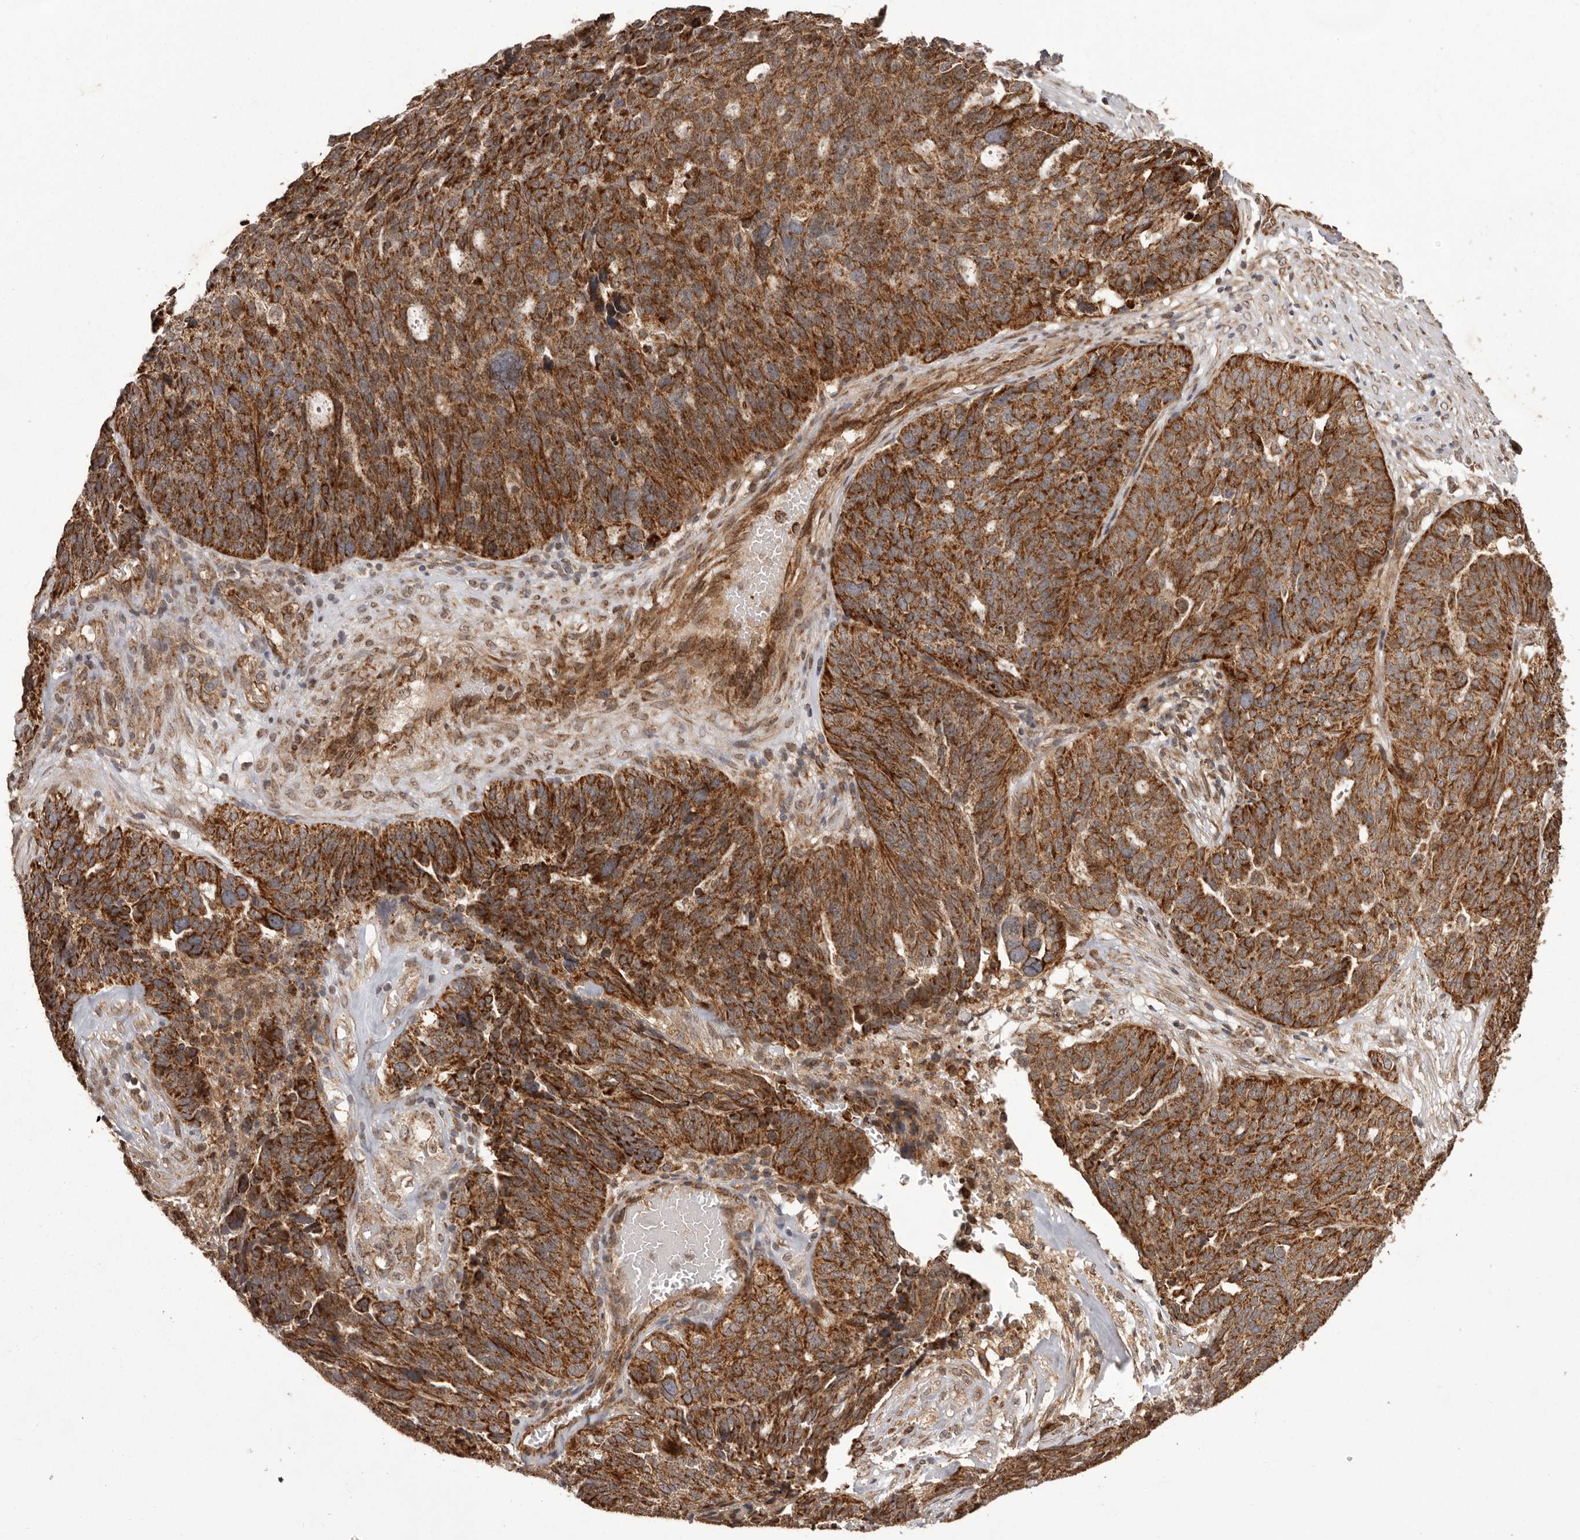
{"staining": {"intensity": "strong", "quantity": ">75%", "location": "cytoplasmic/membranous"}, "tissue": "ovarian cancer", "cell_type": "Tumor cells", "image_type": "cancer", "snomed": [{"axis": "morphology", "description": "Cystadenocarcinoma, serous, NOS"}, {"axis": "topography", "description": "Ovary"}], "caption": "A micrograph showing strong cytoplasmic/membranous expression in approximately >75% of tumor cells in ovarian cancer (serous cystadenocarcinoma), as visualized by brown immunohistochemical staining.", "gene": "CHRM2", "patient": {"sex": "female", "age": 59}}